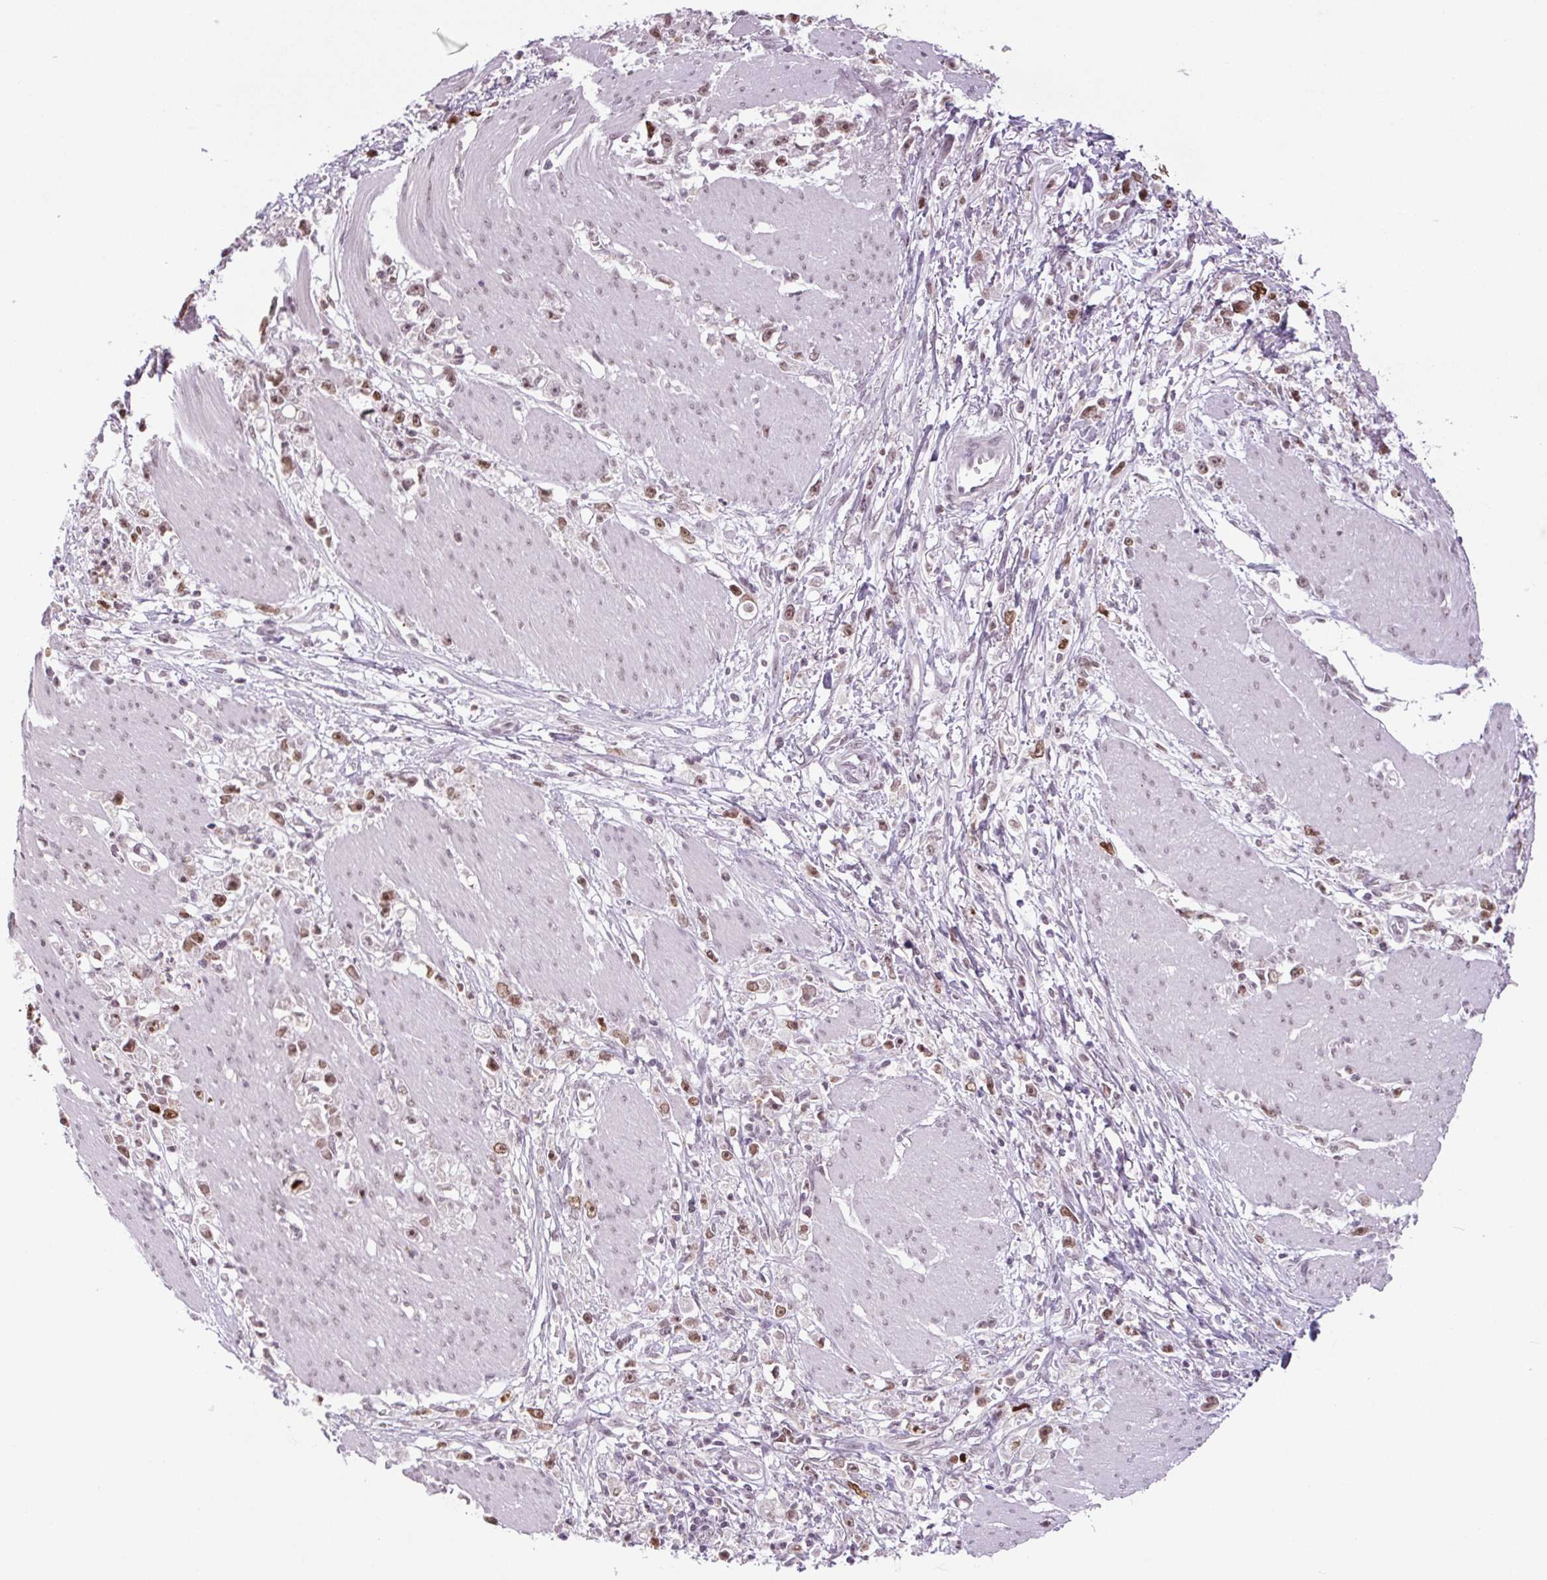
{"staining": {"intensity": "moderate", "quantity": ">75%", "location": "nuclear"}, "tissue": "stomach cancer", "cell_type": "Tumor cells", "image_type": "cancer", "snomed": [{"axis": "morphology", "description": "Adenocarcinoma, NOS"}, {"axis": "topography", "description": "Stomach"}], "caption": "High-power microscopy captured an immunohistochemistry (IHC) micrograph of adenocarcinoma (stomach), revealing moderate nuclear expression in about >75% of tumor cells.", "gene": "SMIM6", "patient": {"sex": "female", "age": 59}}